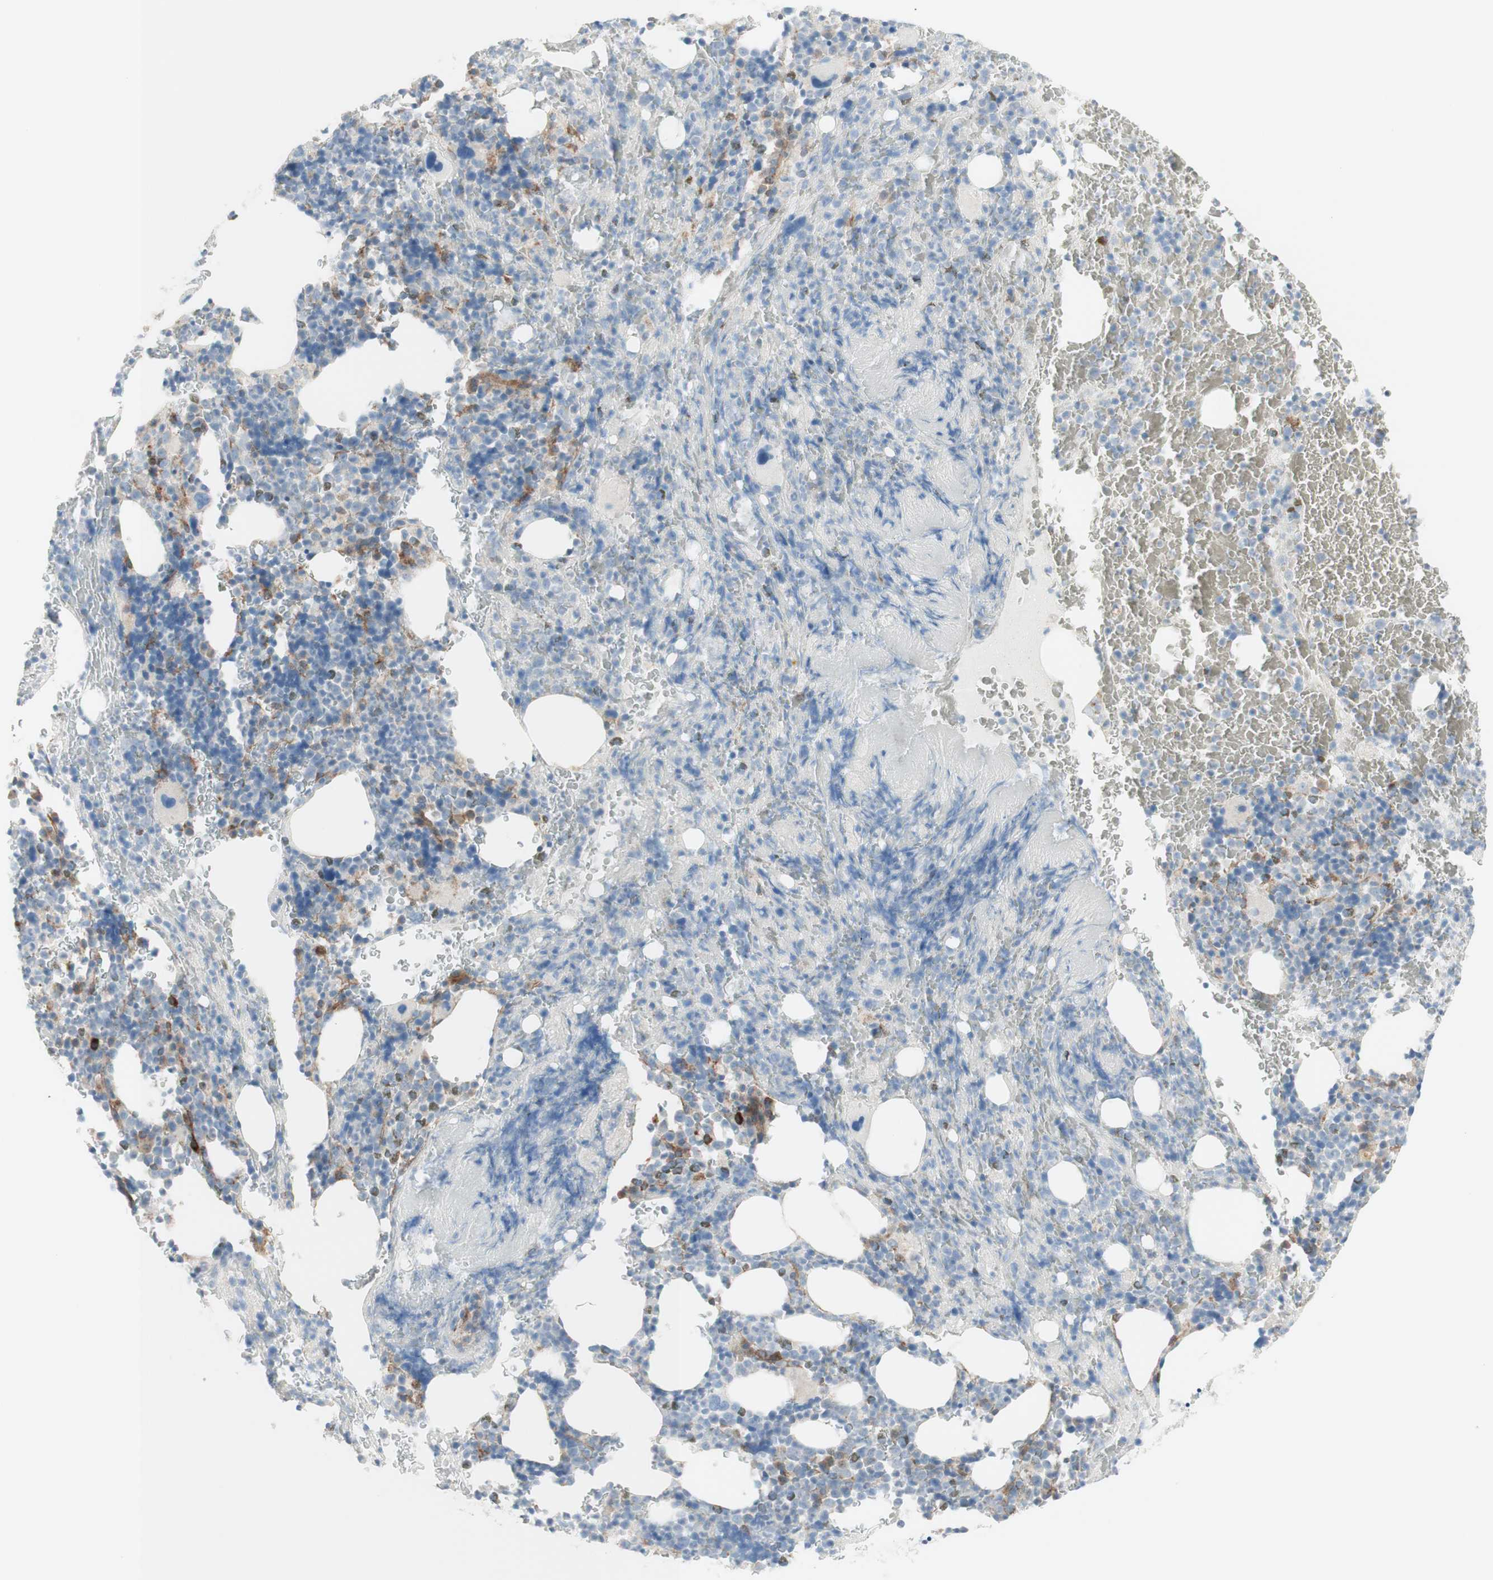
{"staining": {"intensity": "weak", "quantity": "<25%", "location": "cytoplasmic/membranous"}, "tissue": "bone marrow", "cell_type": "Hematopoietic cells", "image_type": "normal", "snomed": [{"axis": "morphology", "description": "Normal tissue, NOS"}, {"axis": "morphology", "description": "Inflammation, NOS"}, {"axis": "topography", "description": "Bone marrow"}], "caption": "Immunohistochemical staining of unremarkable bone marrow displays no significant positivity in hematopoietic cells.", "gene": "MYO6", "patient": {"sex": "male", "age": 72}}